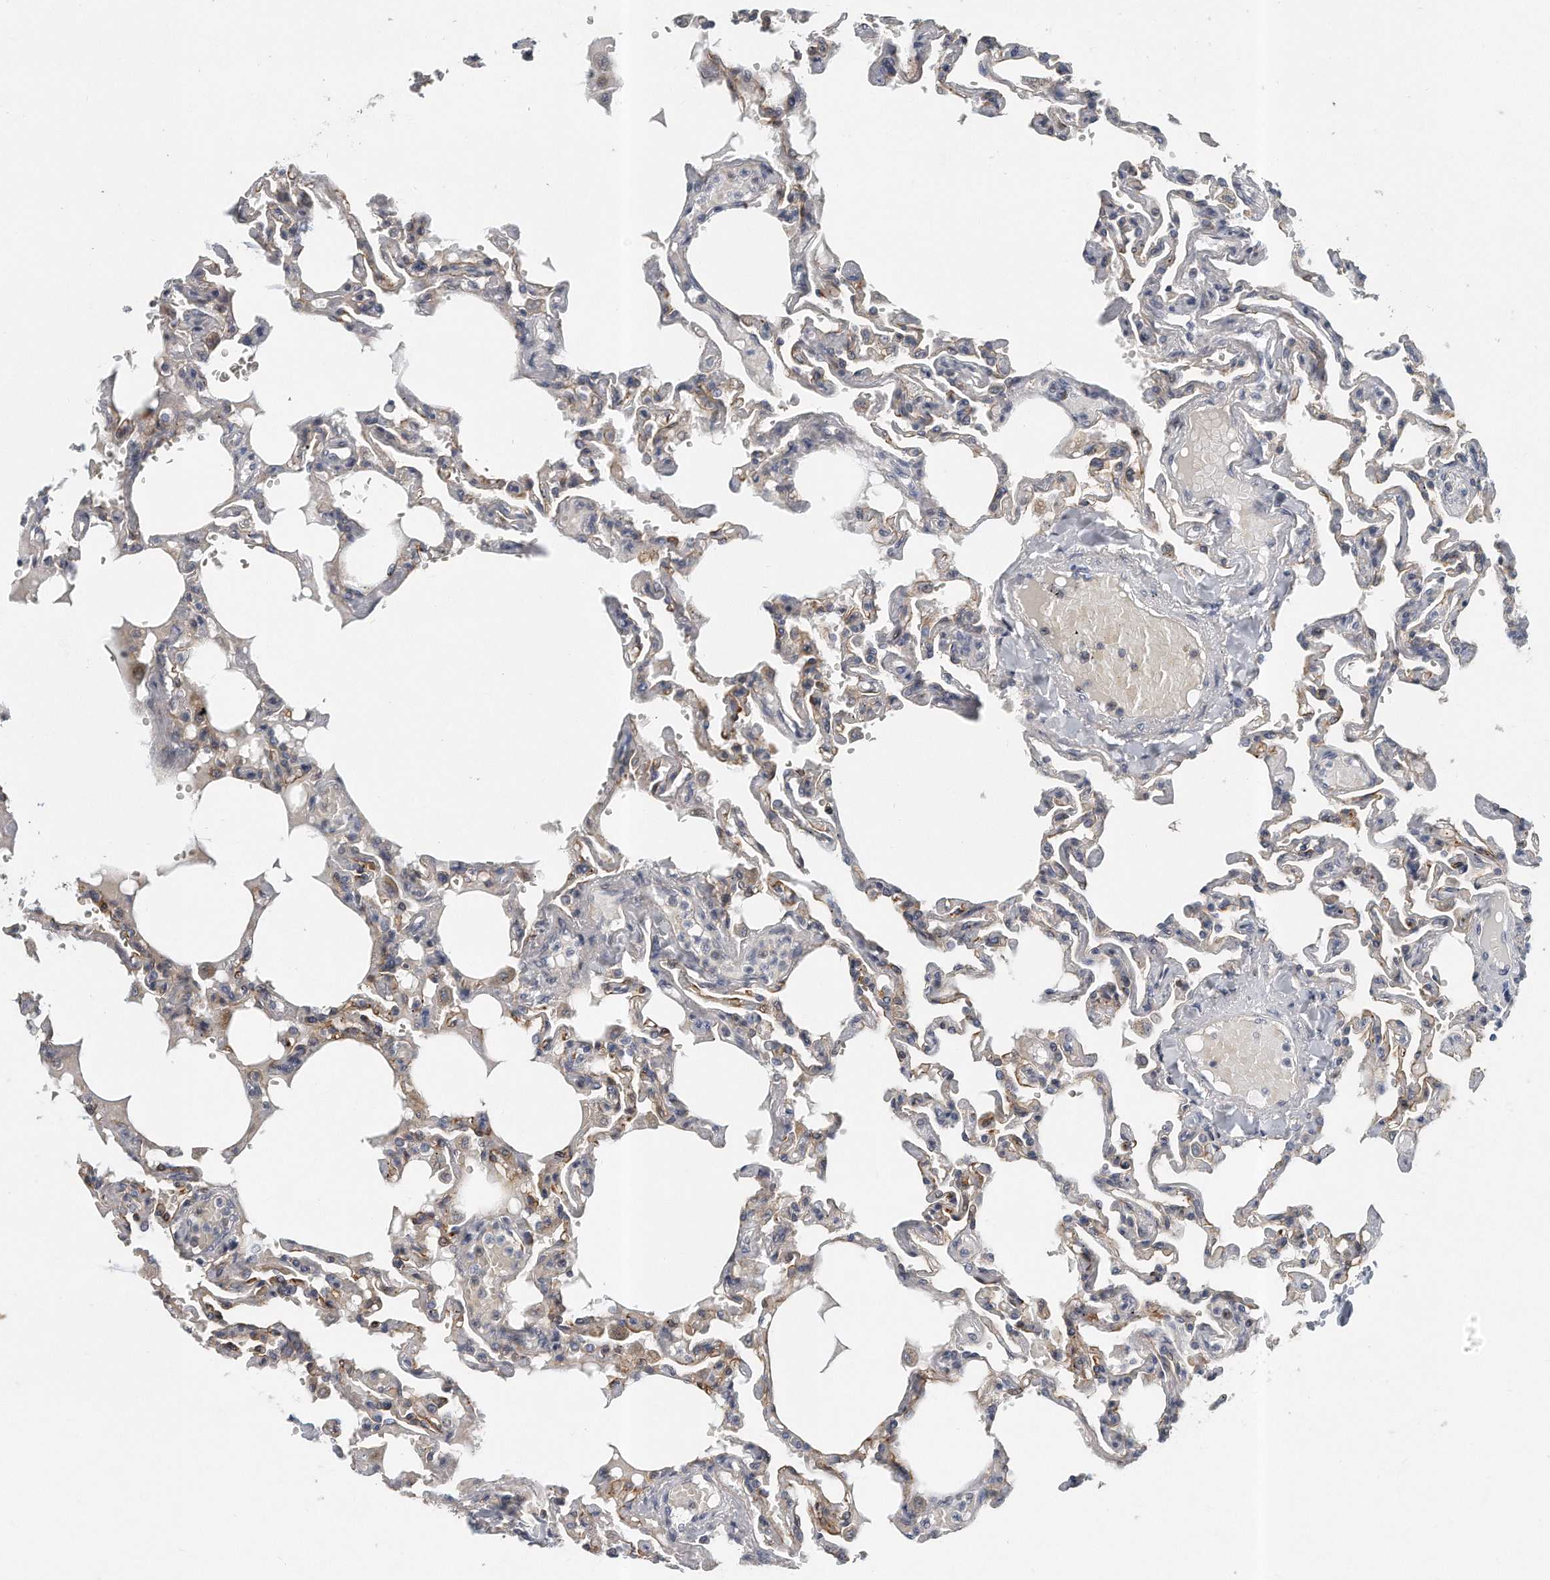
{"staining": {"intensity": "moderate", "quantity": "25%-75%", "location": "cytoplasmic/membranous"}, "tissue": "lung", "cell_type": "Alveolar cells", "image_type": "normal", "snomed": [{"axis": "morphology", "description": "Normal tissue, NOS"}, {"axis": "topography", "description": "Lung"}], "caption": "Lung stained with immunohistochemistry (IHC) demonstrates moderate cytoplasmic/membranous staining in approximately 25%-75% of alveolar cells. The staining is performed using DAB (3,3'-diaminobenzidine) brown chromogen to label protein expression. The nuclei are counter-stained blue using hematoxylin.", "gene": "PCDH8", "patient": {"sex": "male", "age": 21}}